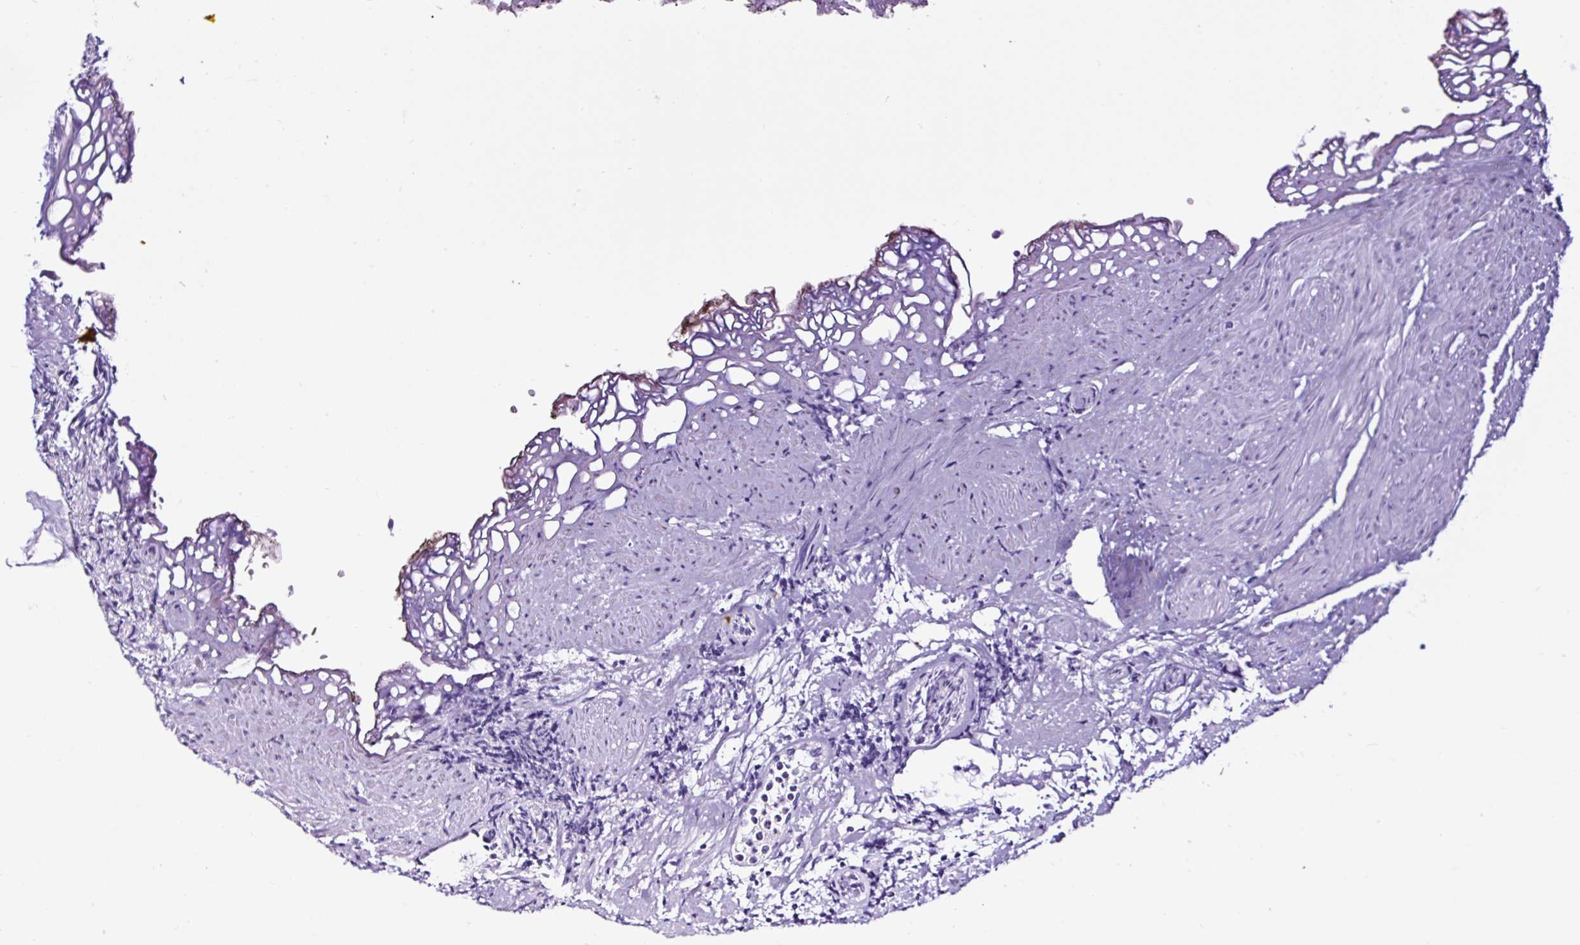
{"staining": {"intensity": "negative", "quantity": "none", "location": "none"}, "tissue": "prostate cancer", "cell_type": "Tumor cells", "image_type": "cancer", "snomed": [{"axis": "morphology", "description": "Adenocarcinoma, High grade"}, {"axis": "topography", "description": "Prostate"}], "caption": "DAB (3,3'-diaminobenzidine) immunohistochemical staining of adenocarcinoma (high-grade) (prostate) shows no significant staining in tumor cells.", "gene": "NTS", "patient": {"sex": "male", "age": 82}}